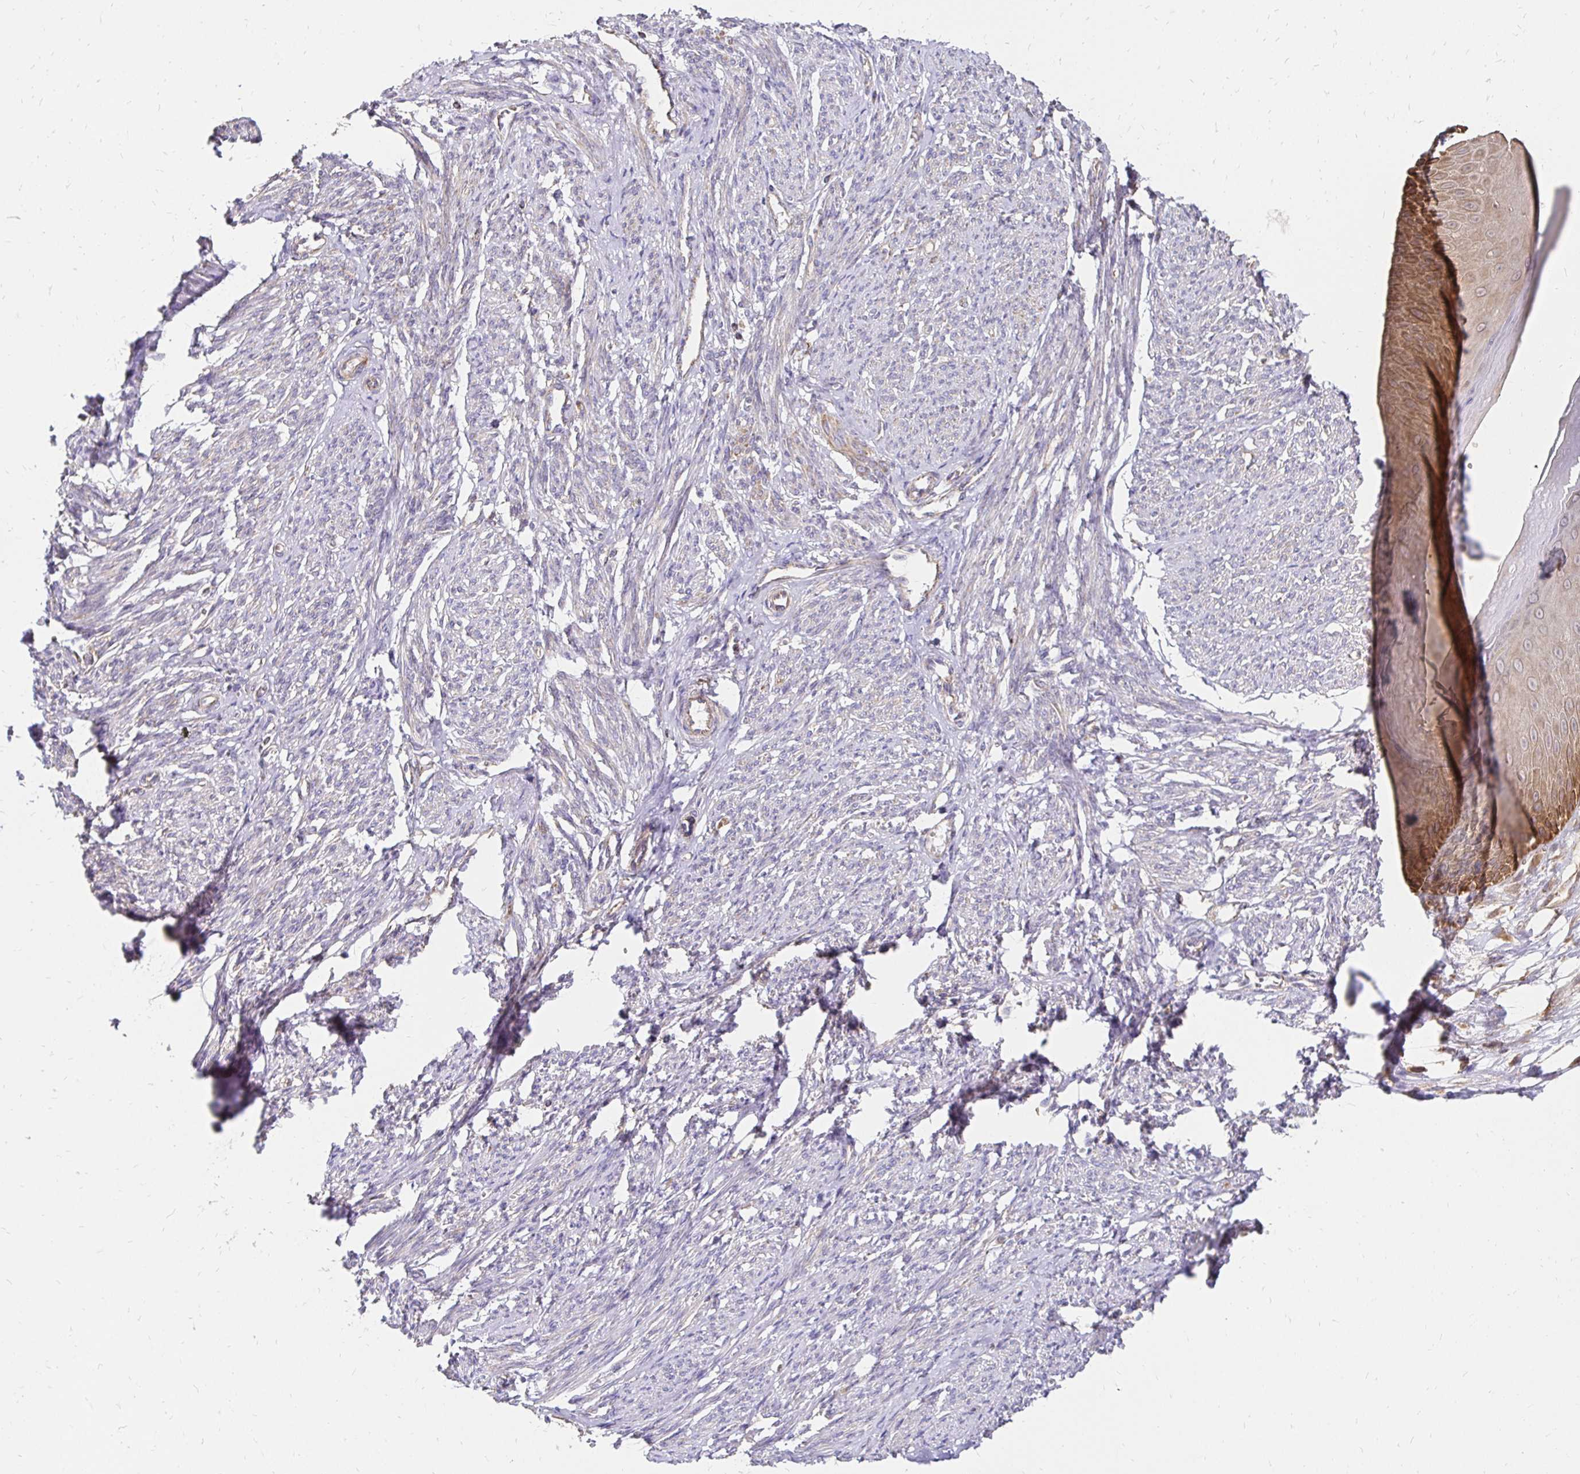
{"staining": {"intensity": "moderate", "quantity": "25%-75%", "location": "cytoplasmic/membranous"}, "tissue": "smooth muscle", "cell_type": "Smooth muscle cells", "image_type": "normal", "snomed": [{"axis": "morphology", "description": "Normal tissue, NOS"}, {"axis": "topography", "description": "Smooth muscle"}], "caption": "Immunohistochemical staining of benign smooth muscle displays medium levels of moderate cytoplasmic/membranous positivity in approximately 25%-75% of smooth muscle cells.", "gene": "ZW10", "patient": {"sex": "female", "age": 65}}